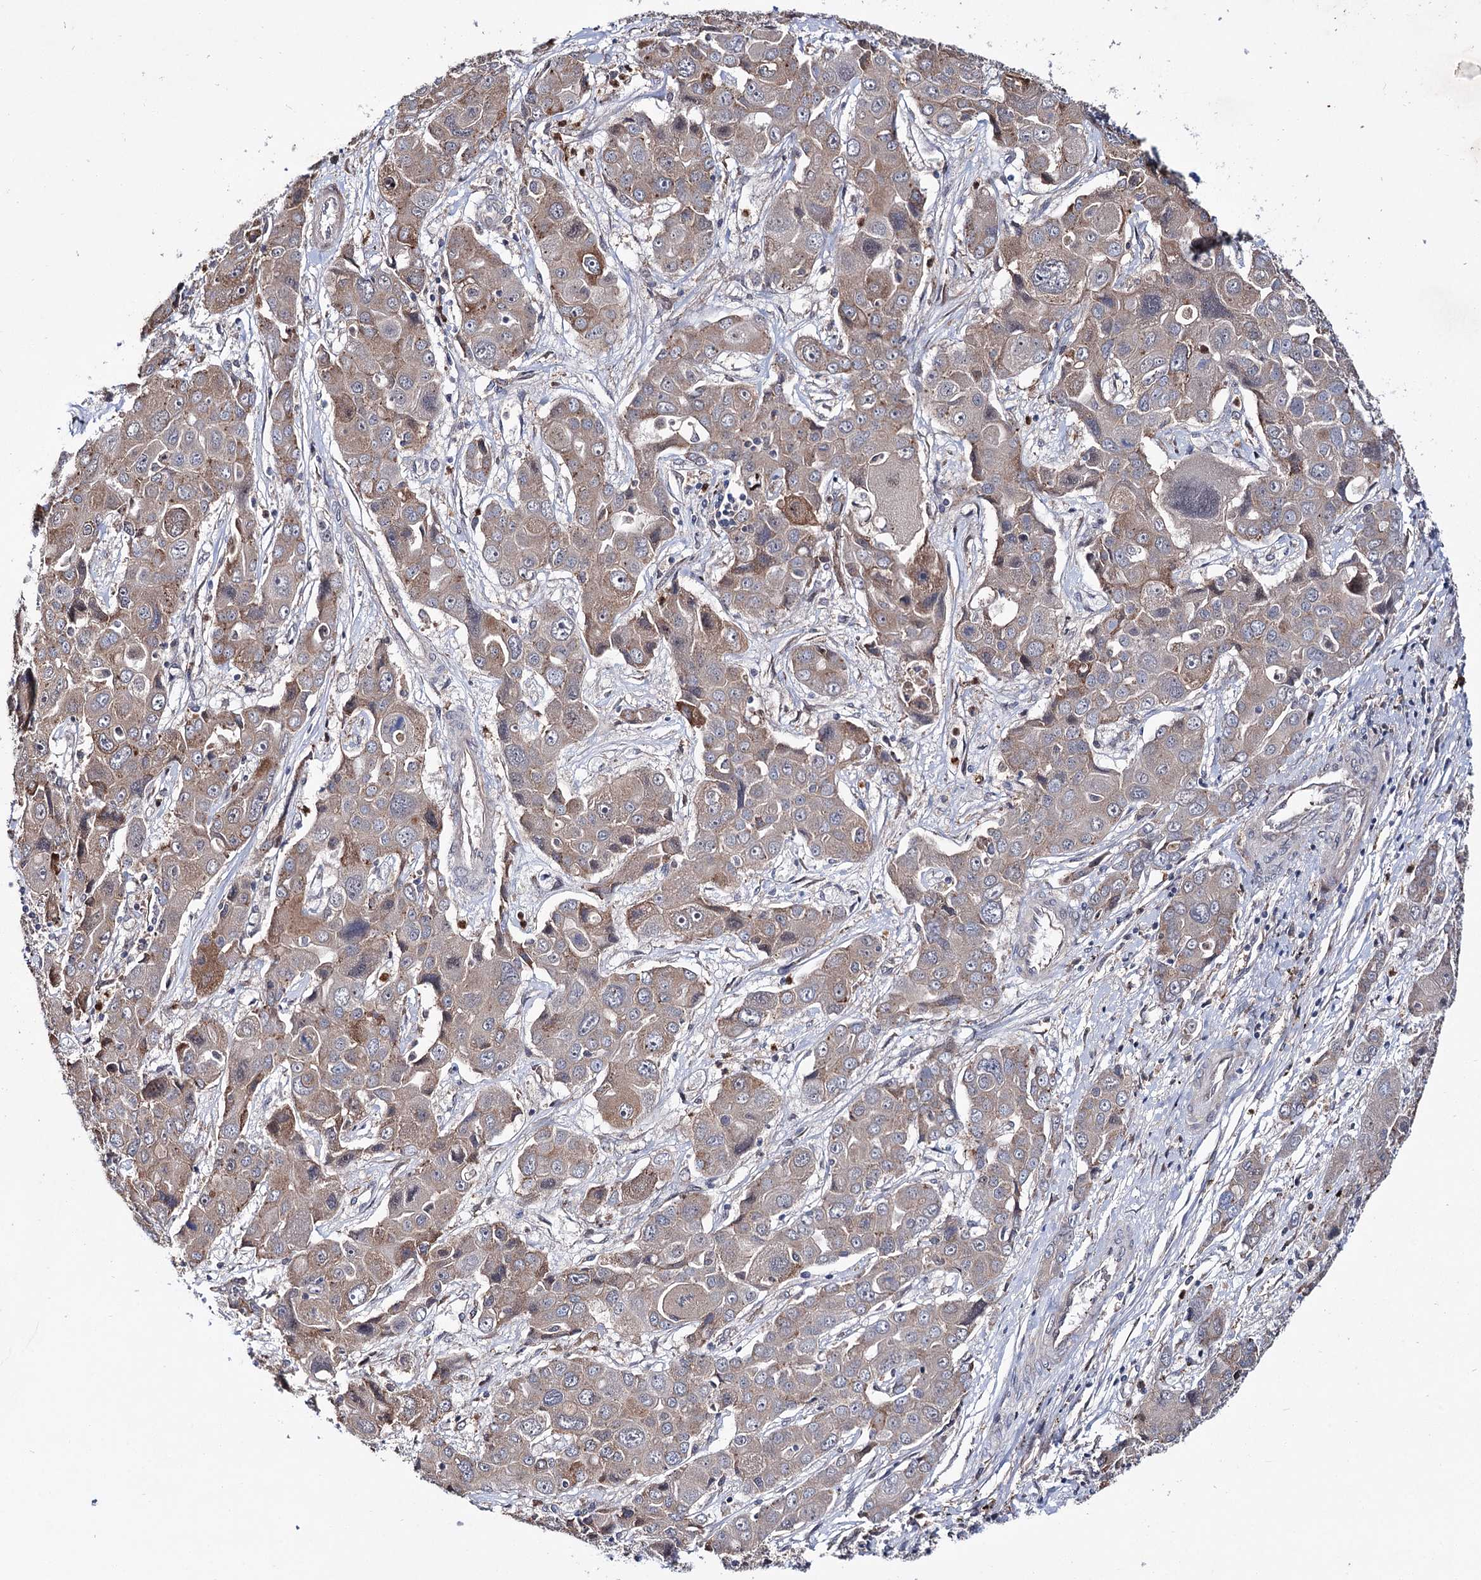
{"staining": {"intensity": "weak", "quantity": ">75%", "location": "cytoplasmic/membranous"}, "tissue": "liver cancer", "cell_type": "Tumor cells", "image_type": "cancer", "snomed": [{"axis": "morphology", "description": "Cholangiocarcinoma"}, {"axis": "topography", "description": "Liver"}], "caption": "Human liver cholangiocarcinoma stained for a protein (brown) shows weak cytoplasmic/membranous positive positivity in about >75% of tumor cells.", "gene": "PTPN3", "patient": {"sex": "male", "age": 67}}